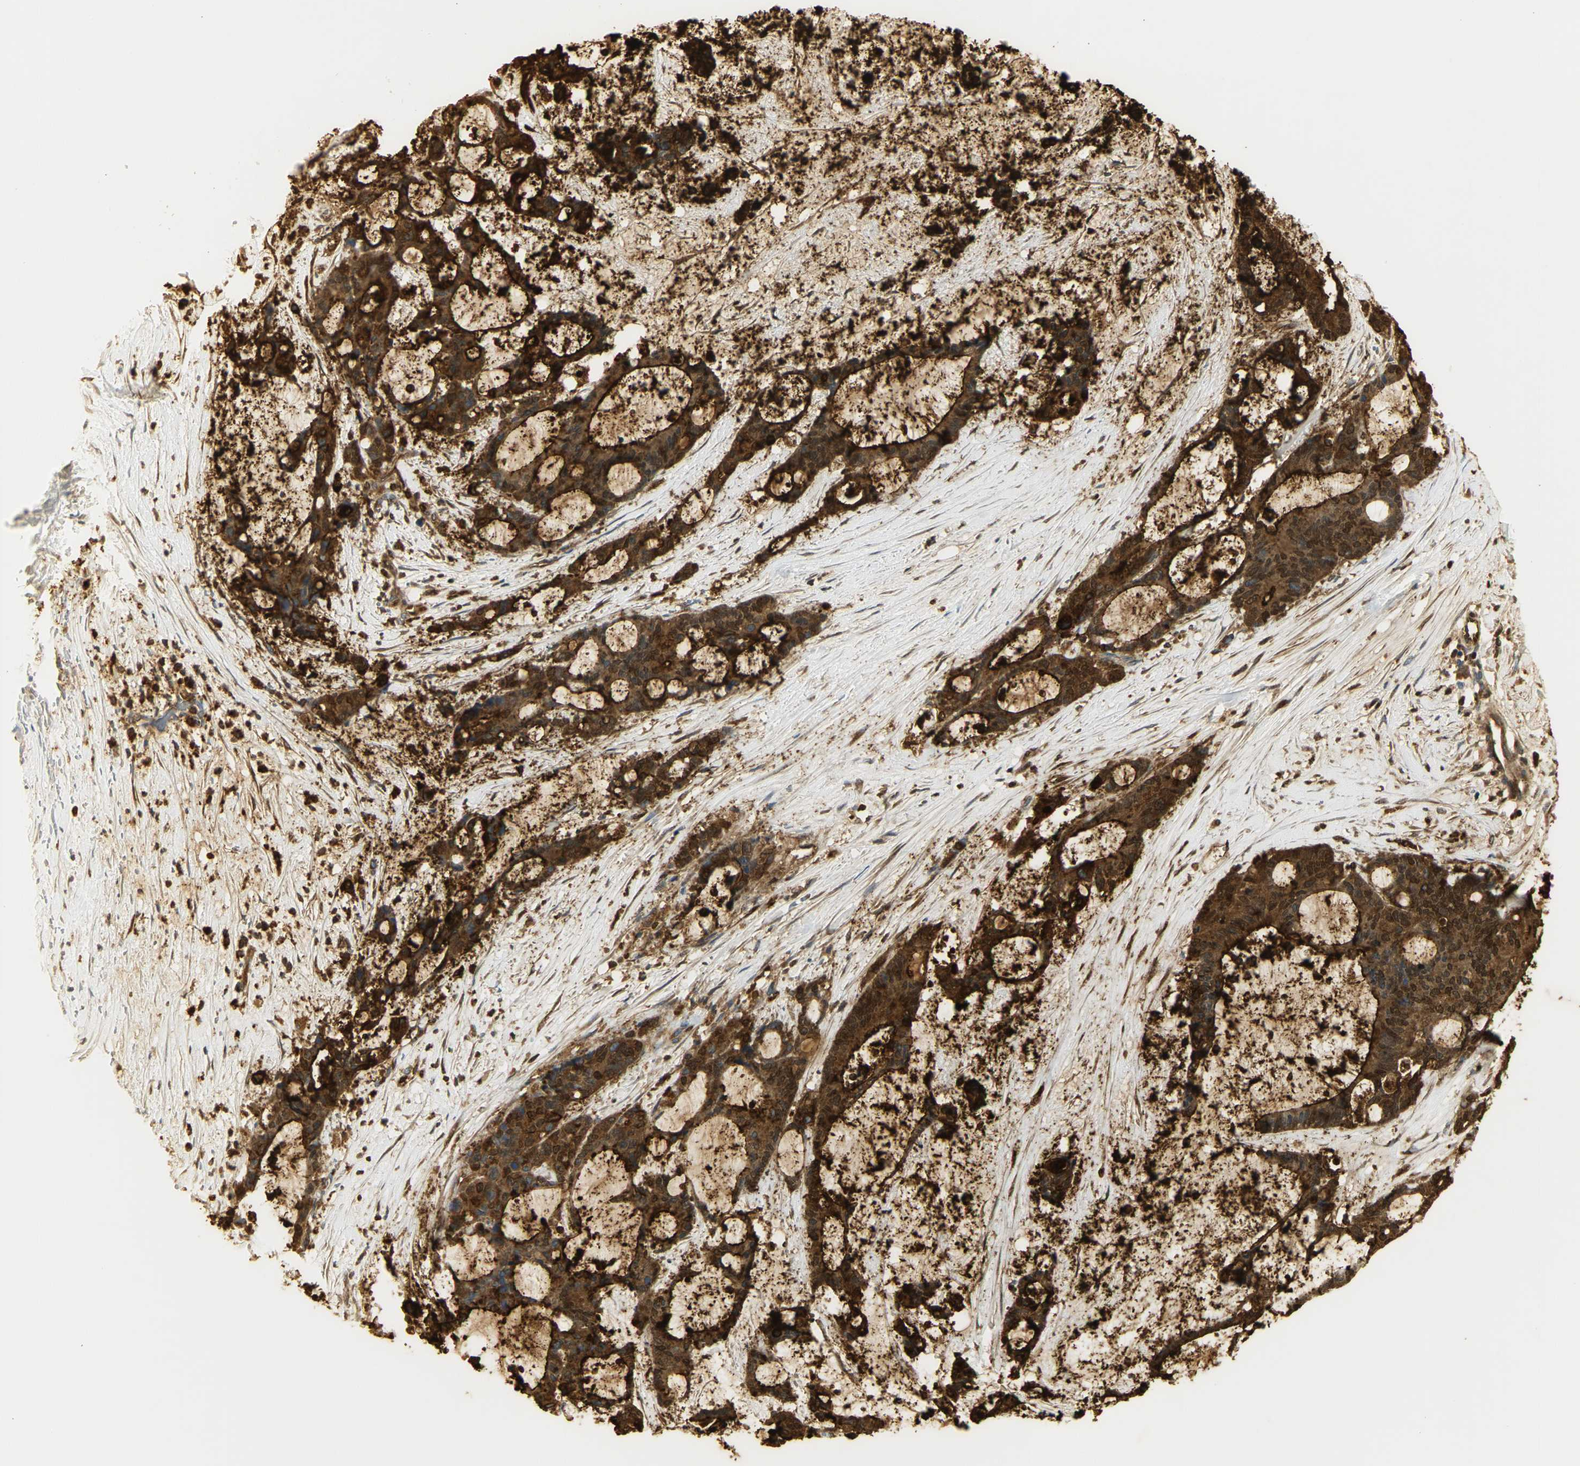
{"staining": {"intensity": "strong", "quantity": ">75%", "location": "cytoplasmic/membranous"}, "tissue": "liver cancer", "cell_type": "Tumor cells", "image_type": "cancer", "snomed": [{"axis": "morphology", "description": "Cholangiocarcinoma"}, {"axis": "topography", "description": "Liver"}], "caption": "This is an image of immunohistochemistry (IHC) staining of liver cancer (cholangiocarcinoma), which shows strong positivity in the cytoplasmic/membranous of tumor cells.", "gene": "CEACAM5", "patient": {"sex": "female", "age": 73}}